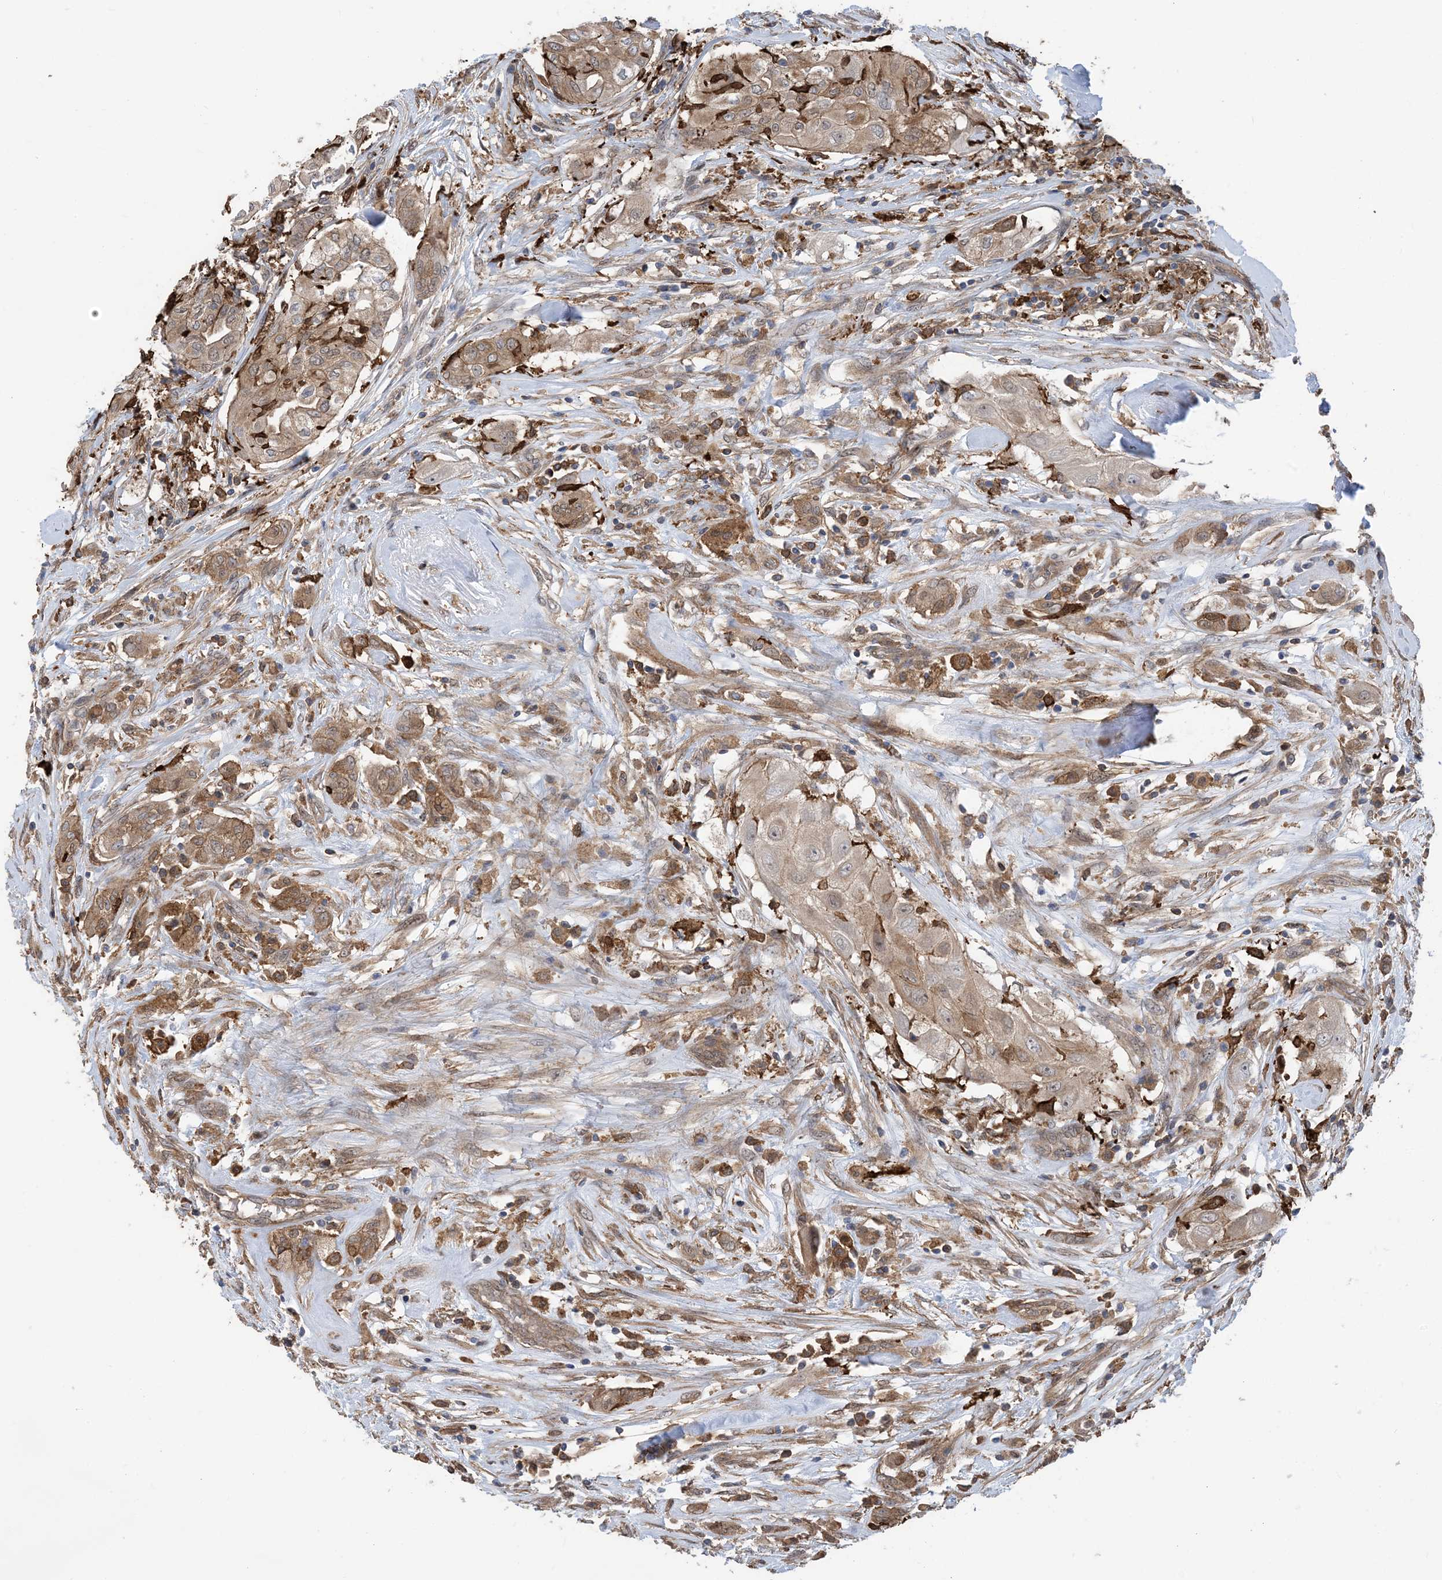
{"staining": {"intensity": "weak", "quantity": "25%-75%", "location": "cytoplasmic/membranous"}, "tissue": "thyroid cancer", "cell_type": "Tumor cells", "image_type": "cancer", "snomed": [{"axis": "morphology", "description": "Papillary adenocarcinoma, NOS"}, {"axis": "topography", "description": "Thyroid gland"}], "caption": "Thyroid cancer (papillary adenocarcinoma) stained with a protein marker demonstrates weak staining in tumor cells.", "gene": "HS1BP3", "patient": {"sex": "female", "age": 59}}